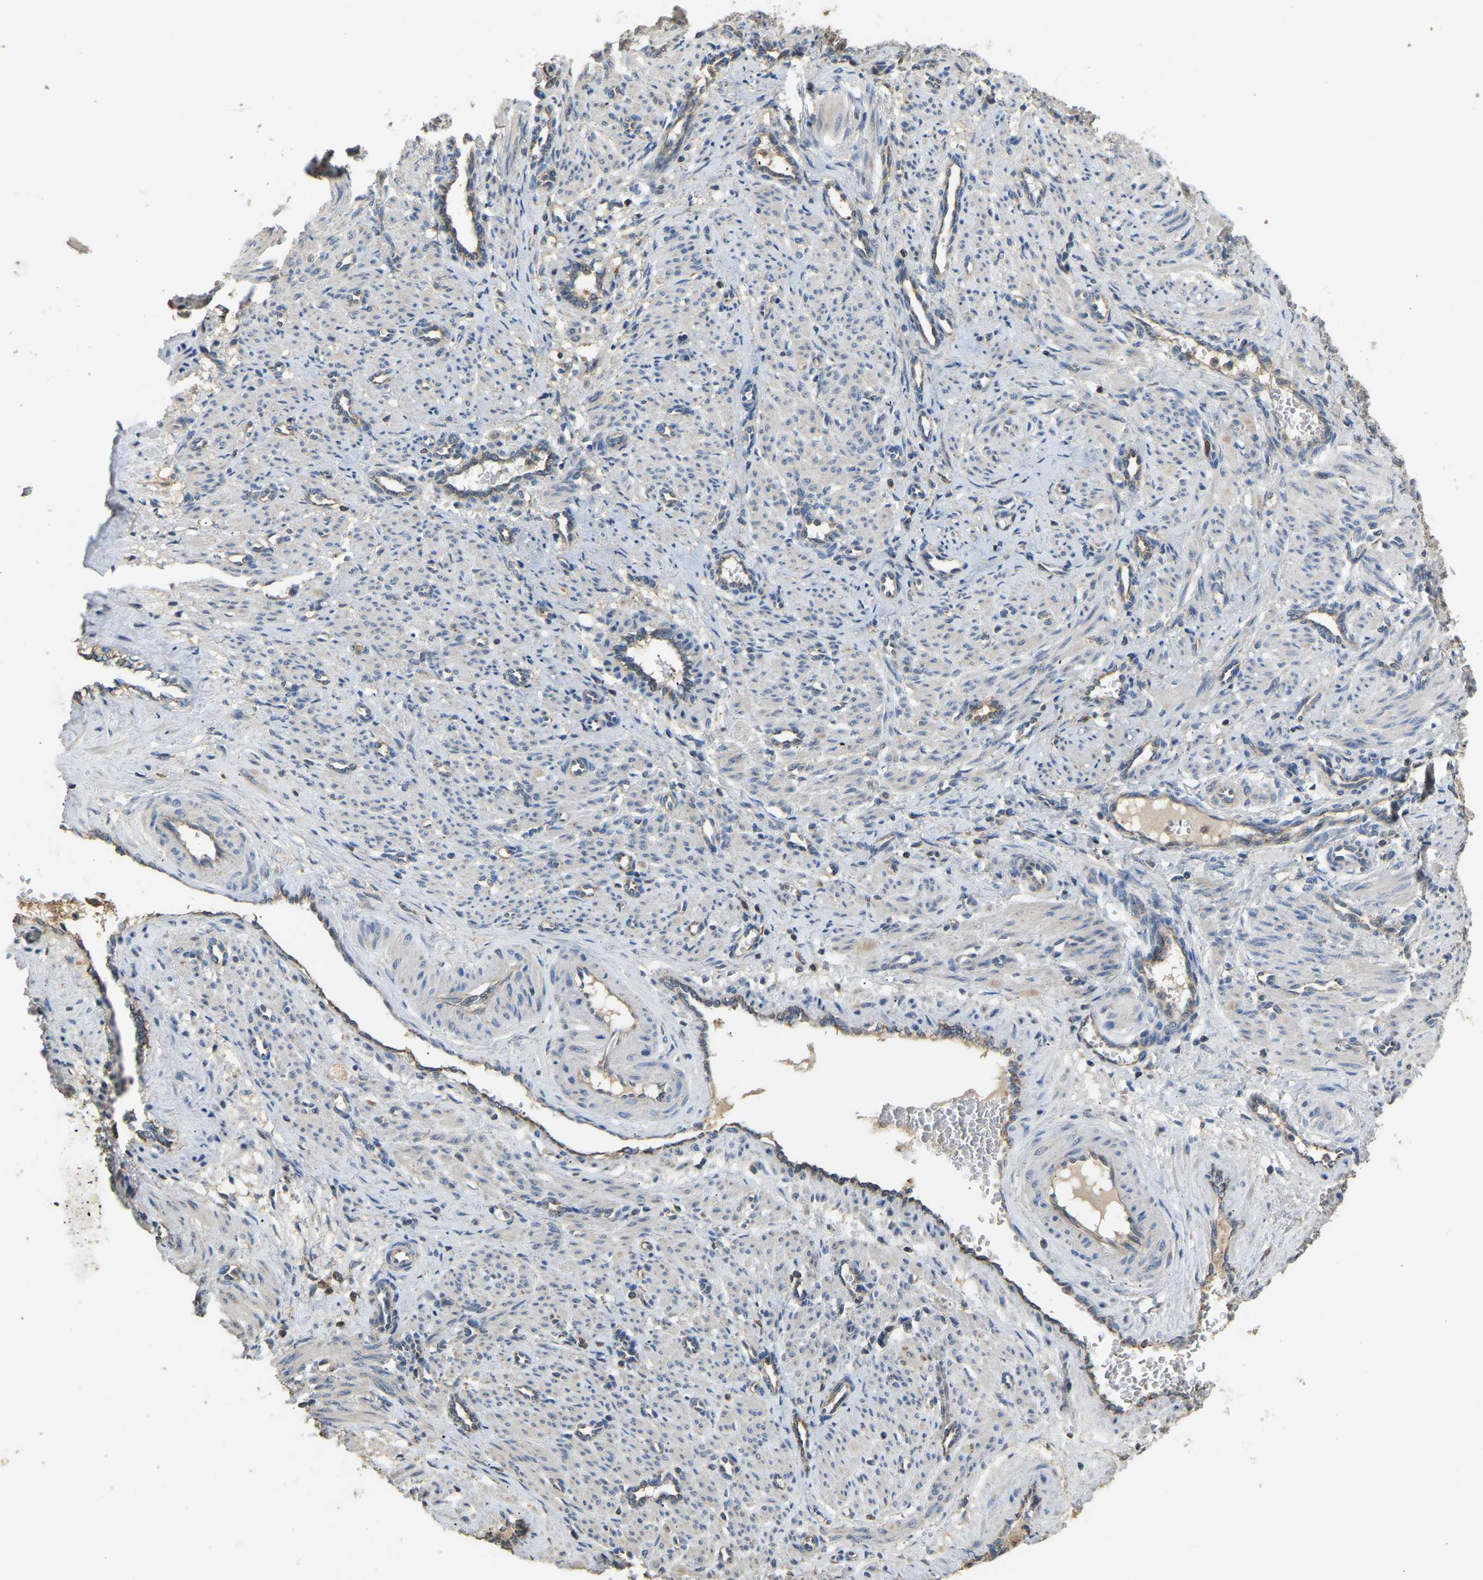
{"staining": {"intensity": "weak", "quantity": "<25%", "location": "cytoplasmic/membranous"}, "tissue": "smooth muscle", "cell_type": "Smooth muscle cells", "image_type": "normal", "snomed": [{"axis": "morphology", "description": "Normal tissue, NOS"}, {"axis": "topography", "description": "Endometrium"}], "caption": "IHC micrograph of normal human smooth muscle stained for a protein (brown), which reveals no positivity in smooth muscle cells.", "gene": "TUFM", "patient": {"sex": "female", "age": 33}}